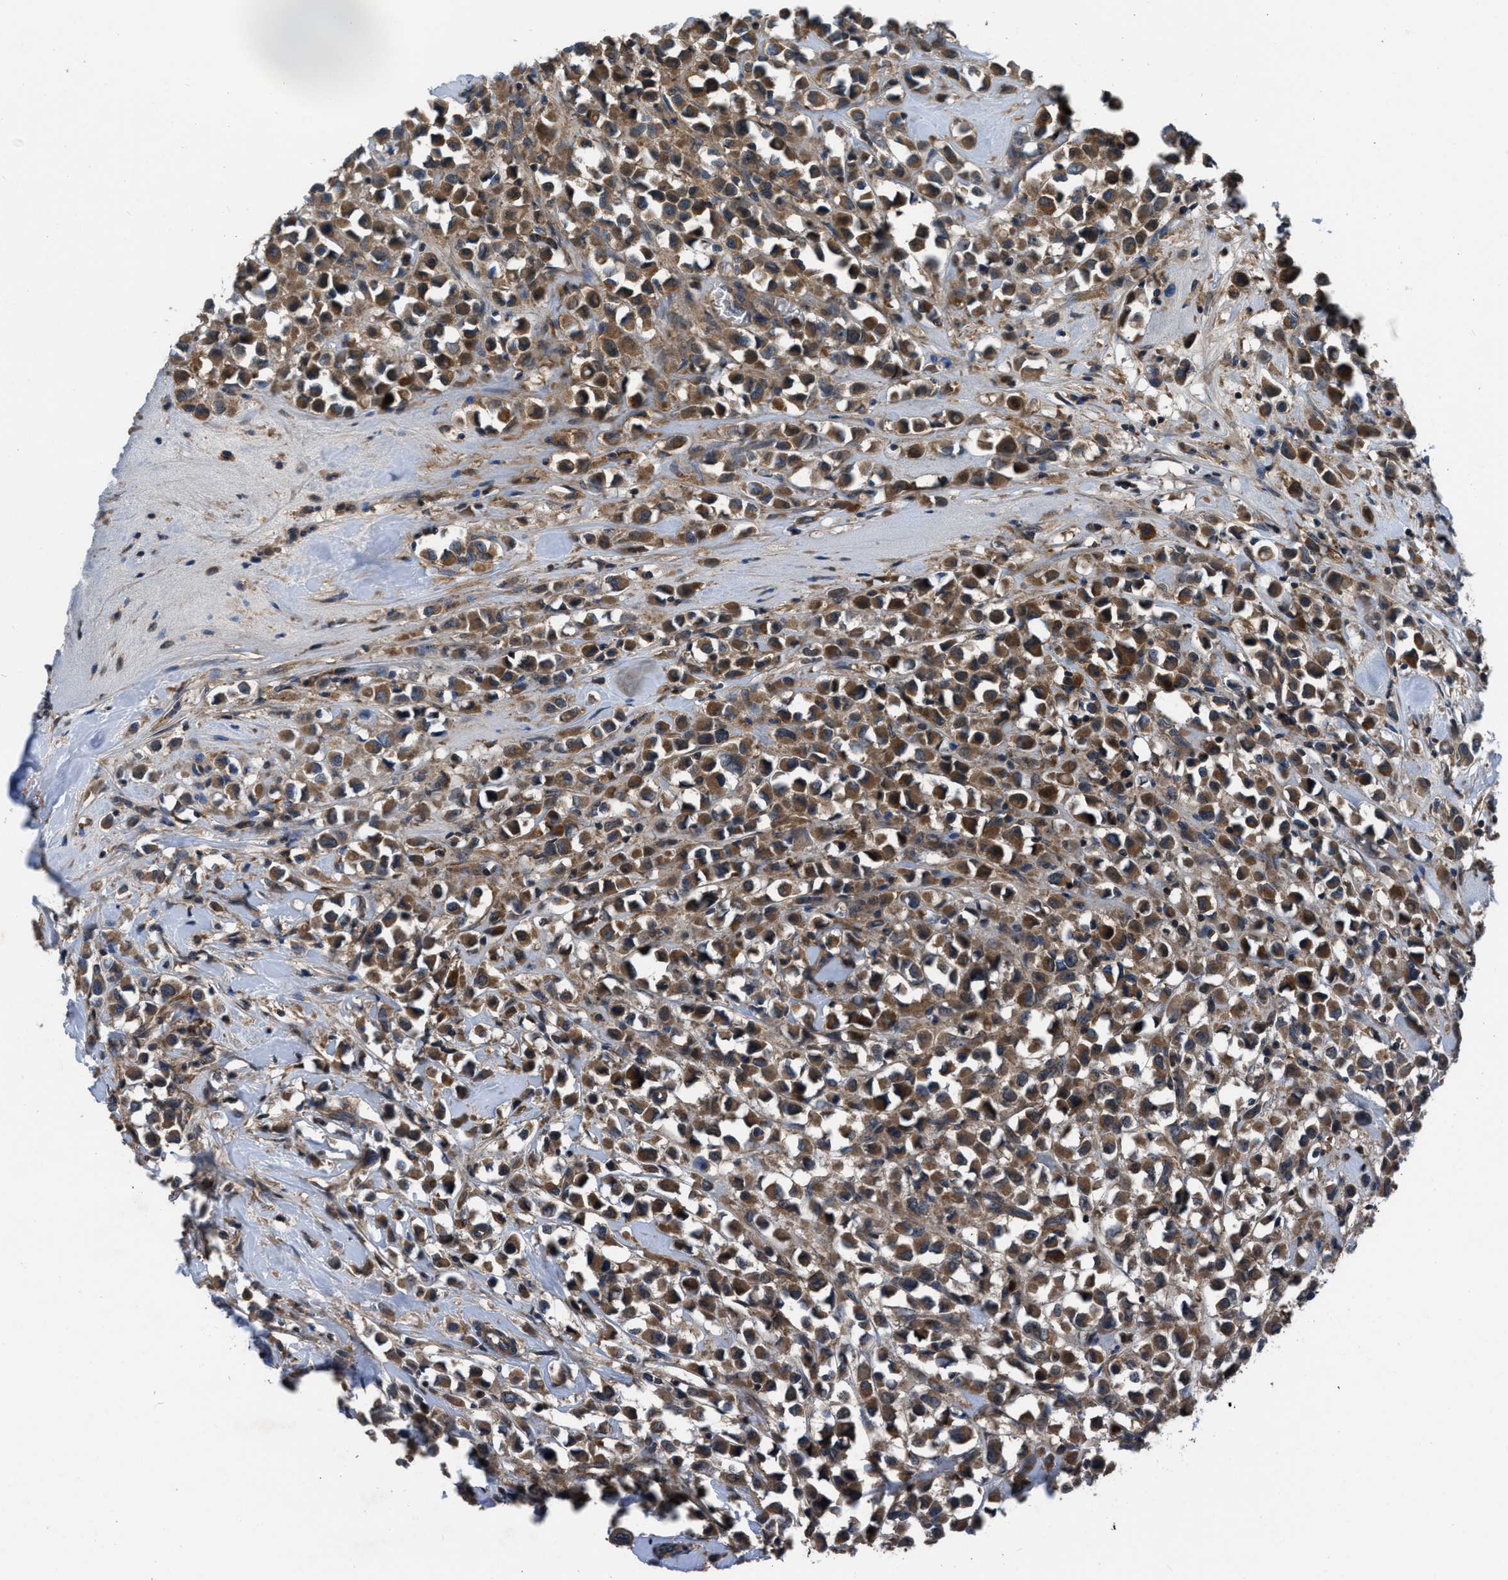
{"staining": {"intensity": "moderate", "quantity": ">75%", "location": "cytoplasmic/membranous,nuclear"}, "tissue": "breast cancer", "cell_type": "Tumor cells", "image_type": "cancer", "snomed": [{"axis": "morphology", "description": "Duct carcinoma"}, {"axis": "topography", "description": "Breast"}], "caption": "Immunohistochemistry (DAB (3,3'-diaminobenzidine)) staining of breast cancer (infiltrating ductal carcinoma) shows moderate cytoplasmic/membranous and nuclear protein positivity in about >75% of tumor cells.", "gene": "USP25", "patient": {"sex": "female", "age": 61}}